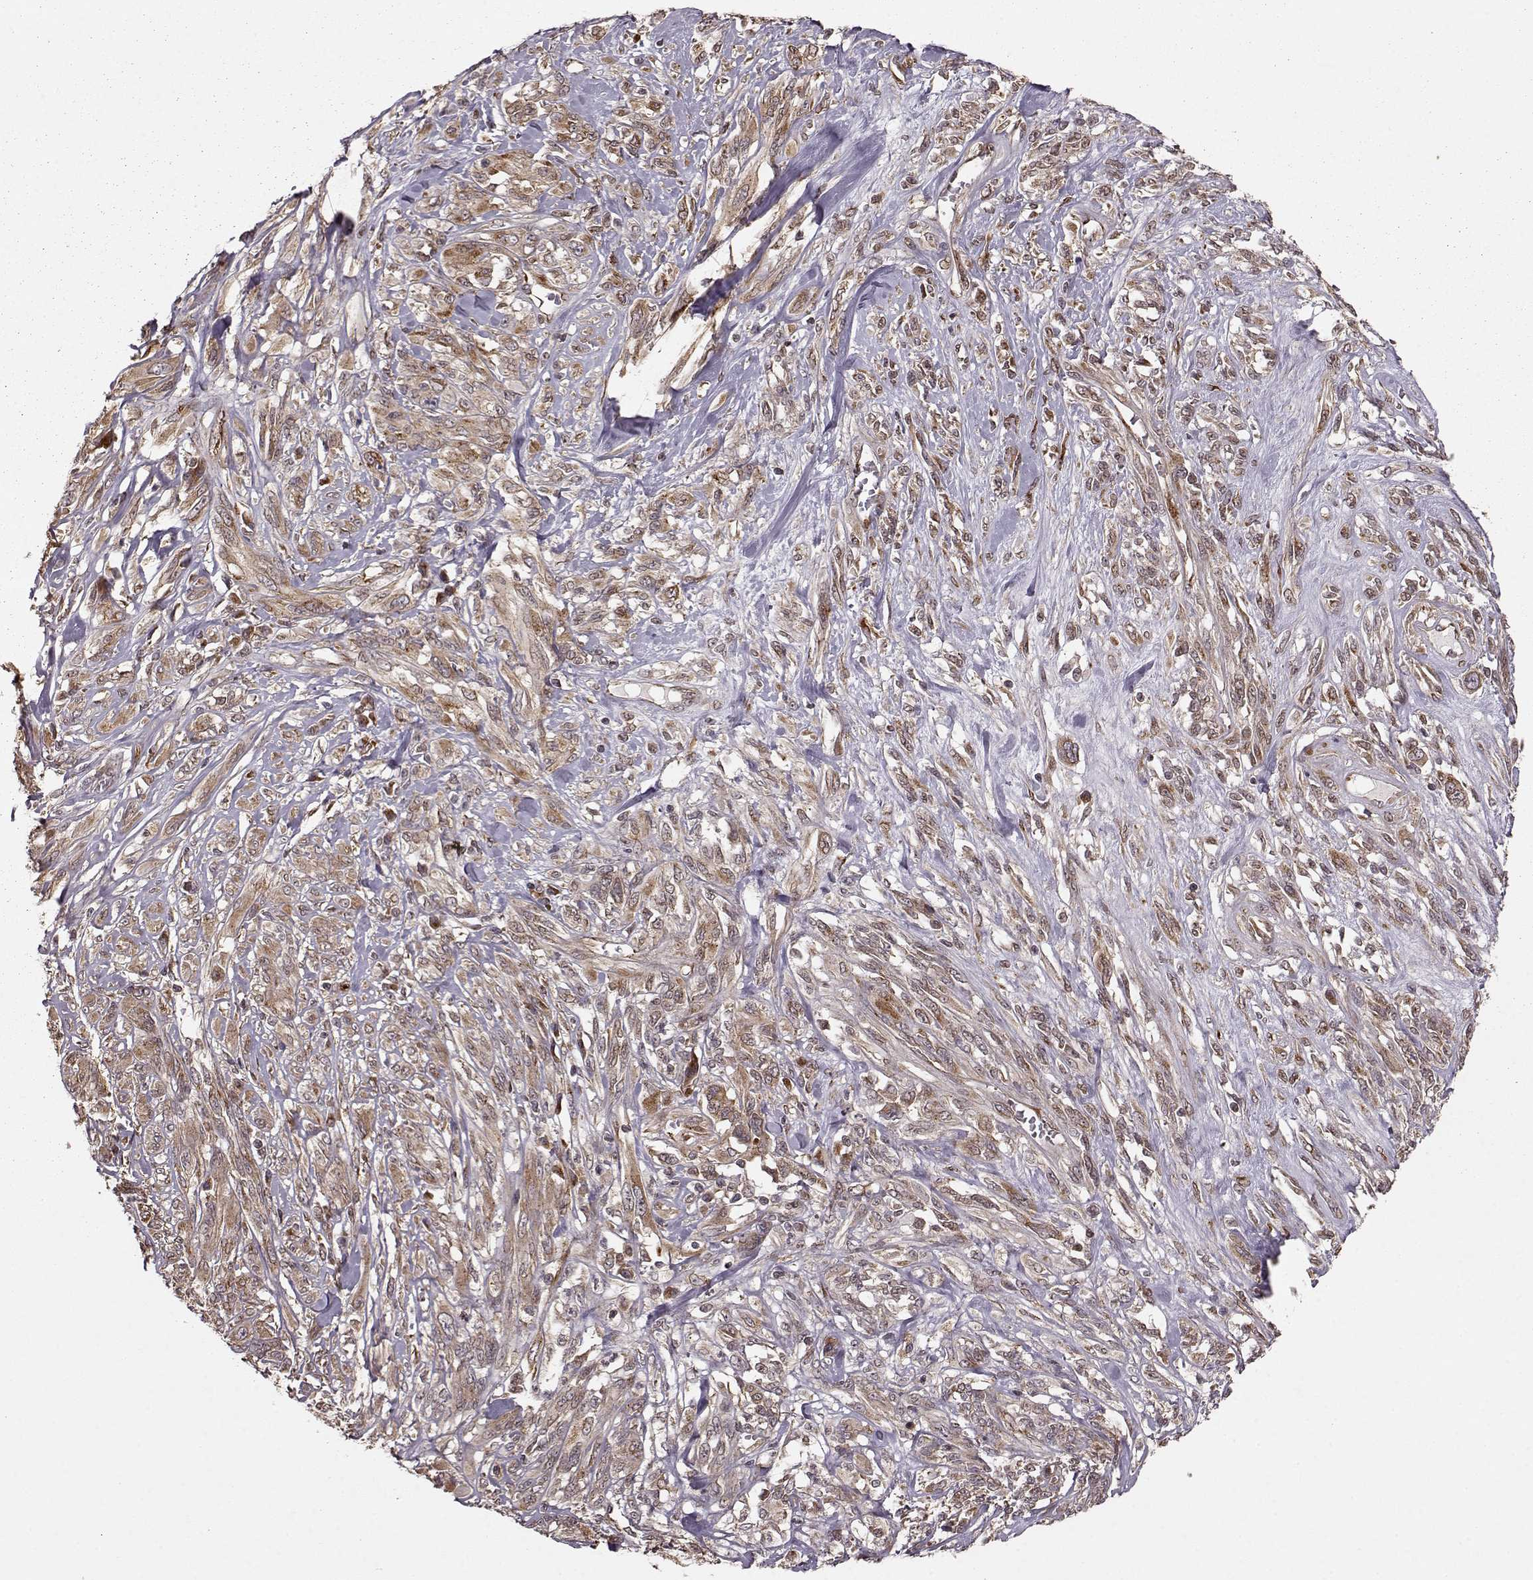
{"staining": {"intensity": "weak", "quantity": ">75%", "location": "cytoplasmic/membranous"}, "tissue": "melanoma", "cell_type": "Tumor cells", "image_type": "cancer", "snomed": [{"axis": "morphology", "description": "Malignant melanoma, NOS"}, {"axis": "topography", "description": "Skin"}], "caption": "Immunohistochemistry micrograph of neoplastic tissue: melanoma stained using immunohistochemistry (IHC) shows low levels of weak protein expression localized specifically in the cytoplasmic/membranous of tumor cells, appearing as a cytoplasmic/membranous brown color.", "gene": "YIPF5", "patient": {"sex": "female", "age": 91}}